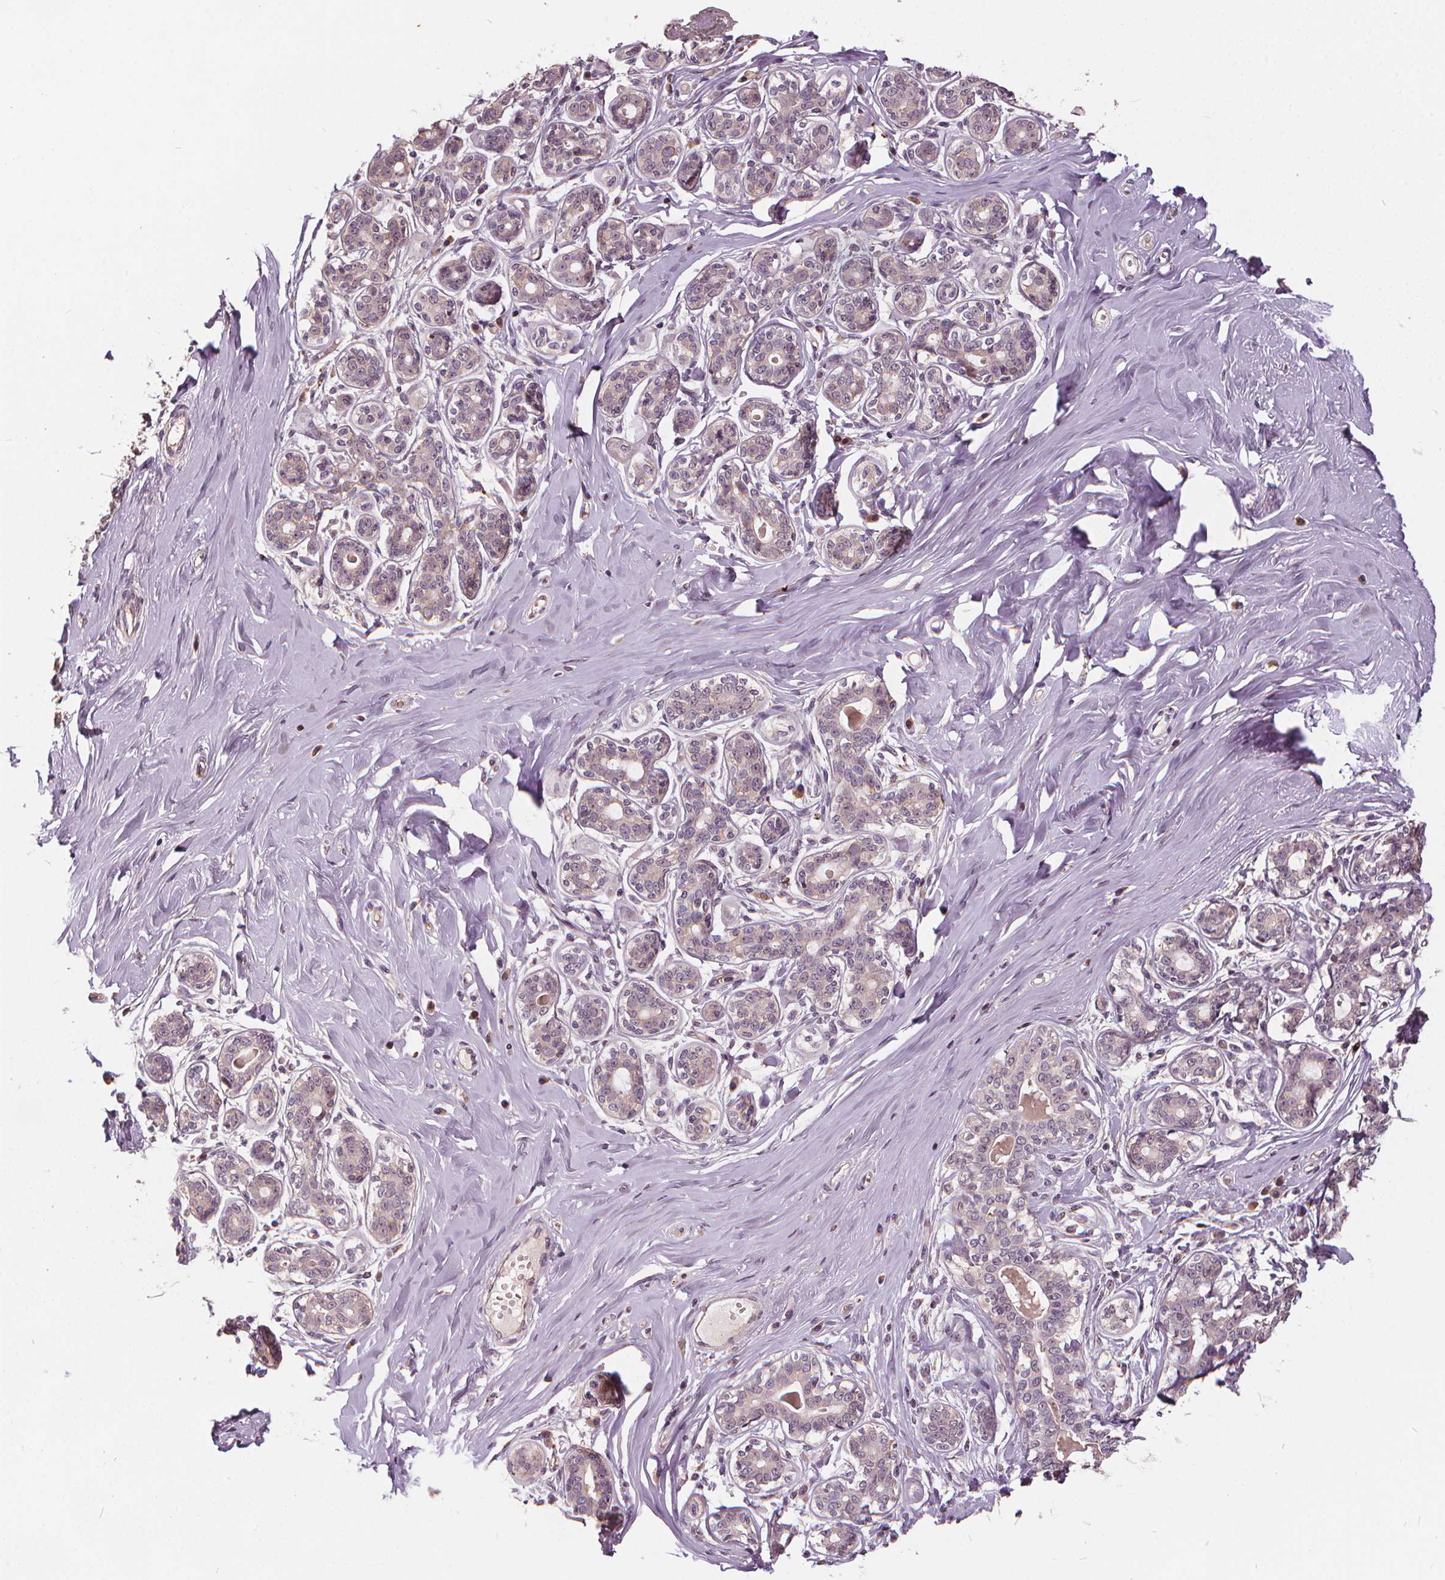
{"staining": {"intensity": "moderate", "quantity": "<25%", "location": "cytoplasmic/membranous"}, "tissue": "breast", "cell_type": "Adipocytes", "image_type": "normal", "snomed": [{"axis": "morphology", "description": "Normal tissue, NOS"}, {"axis": "topography", "description": "Skin"}, {"axis": "topography", "description": "Breast"}], "caption": "This image reveals immunohistochemistry (IHC) staining of unremarkable human breast, with low moderate cytoplasmic/membranous expression in approximately <25% of adipocytes.", "gene": "IPO13", "patient": {"sex": "female", "age": 43}}